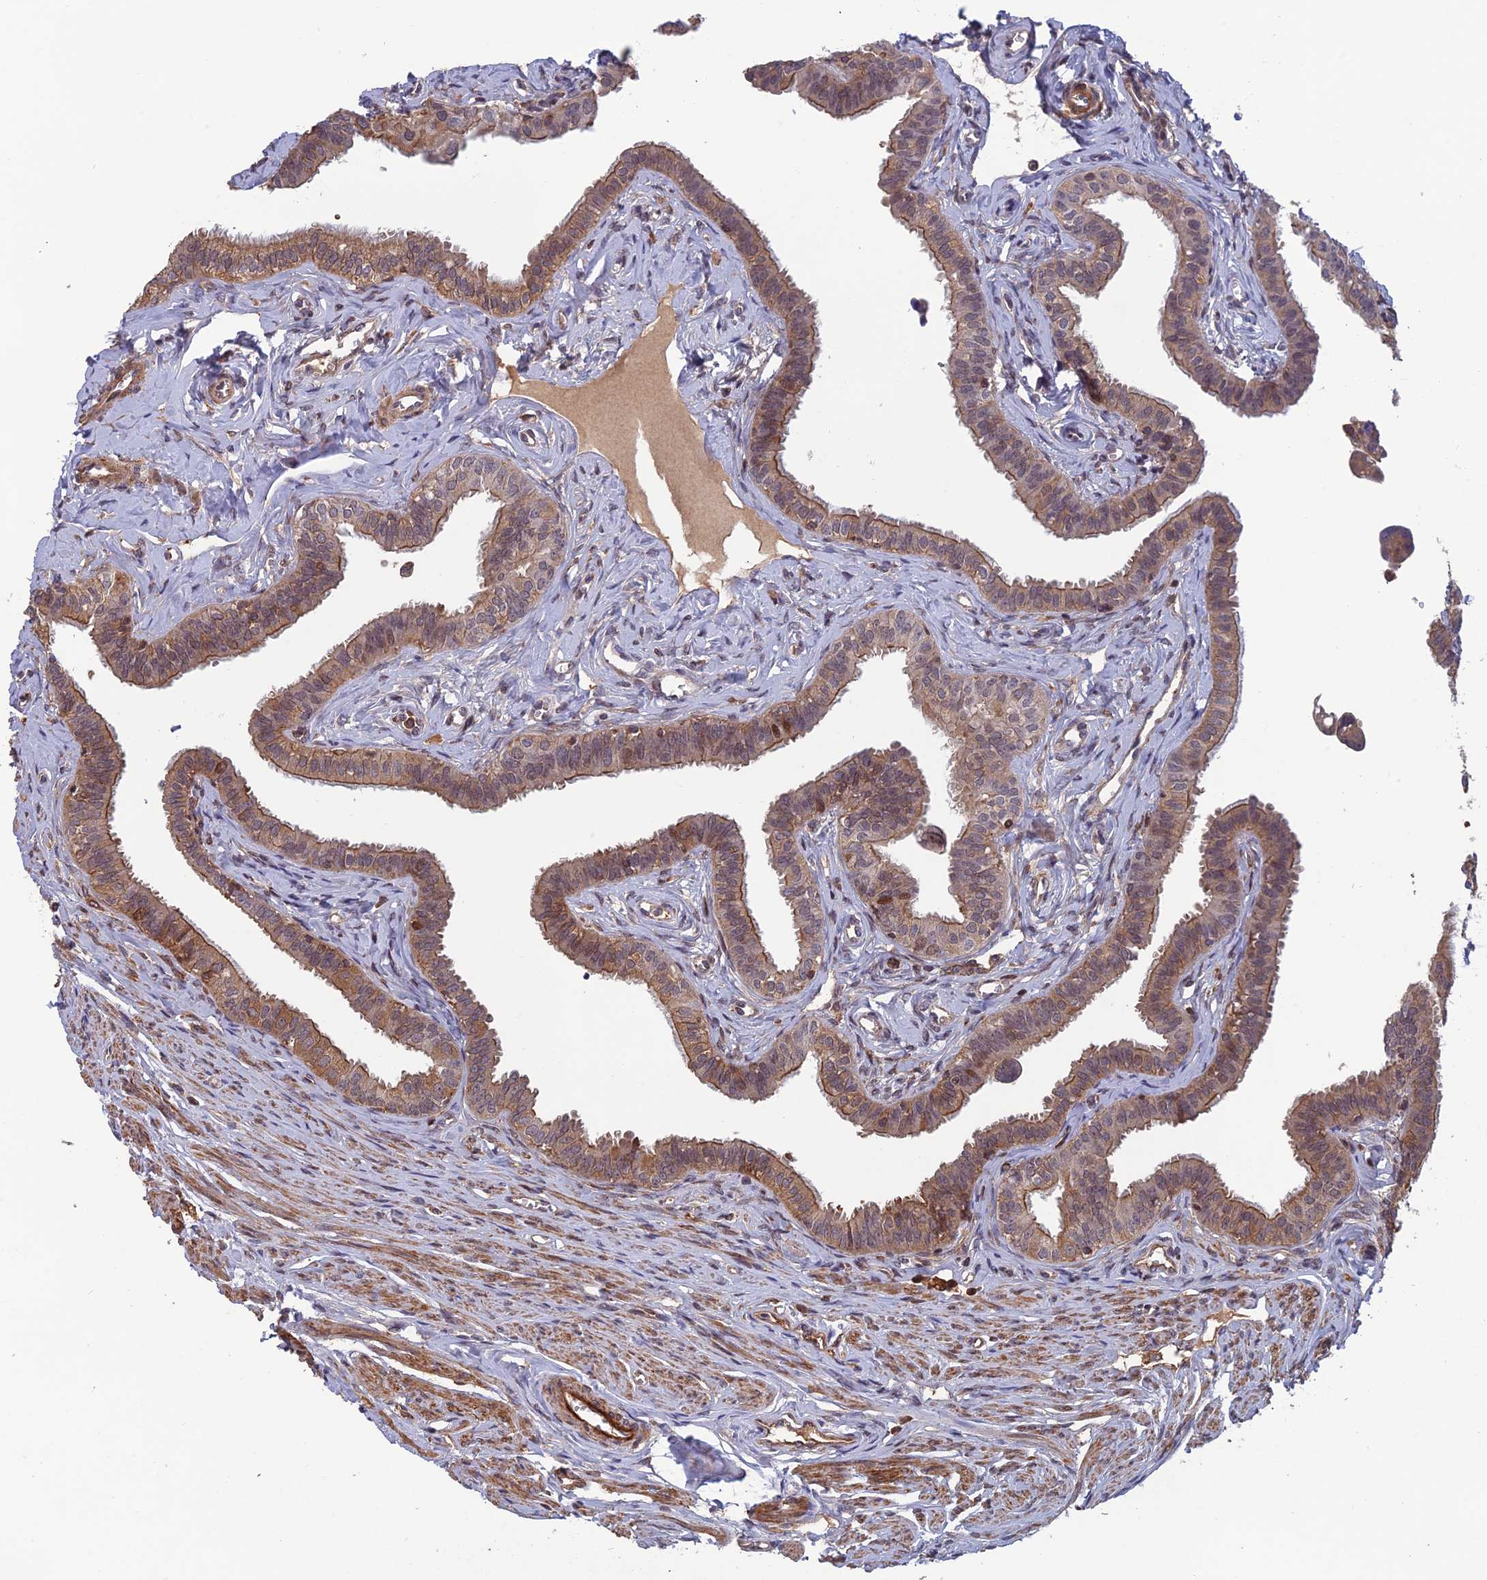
{"staining": {"intensity": "moderate", "quantity": ">75%", "location": "cytoplasmic/membranous,nuclear"}, "tissue": "fallopian tube", "cell_type": "Glandular cells", "image_type": "normal", "snomed": [{"axis": "morphology", "description": "Normal tissue, NOS"}, {"axis": "morphology", "description": "Carcinoma, NOS"}, {"axis": "topography", "description": "Fallopian tube"}, {"axis": "topography", "description": "Ovary"}], "caption": "This histopathology image shows immunohistochemistry staining of unremarkable fallopian tube, with medium moderate cytoplasmic/membranous,nuclear expression in approximately >75% of glandular cells.", "gene": "CCDC183", "patient": {"sex": "female", "age": 59}}